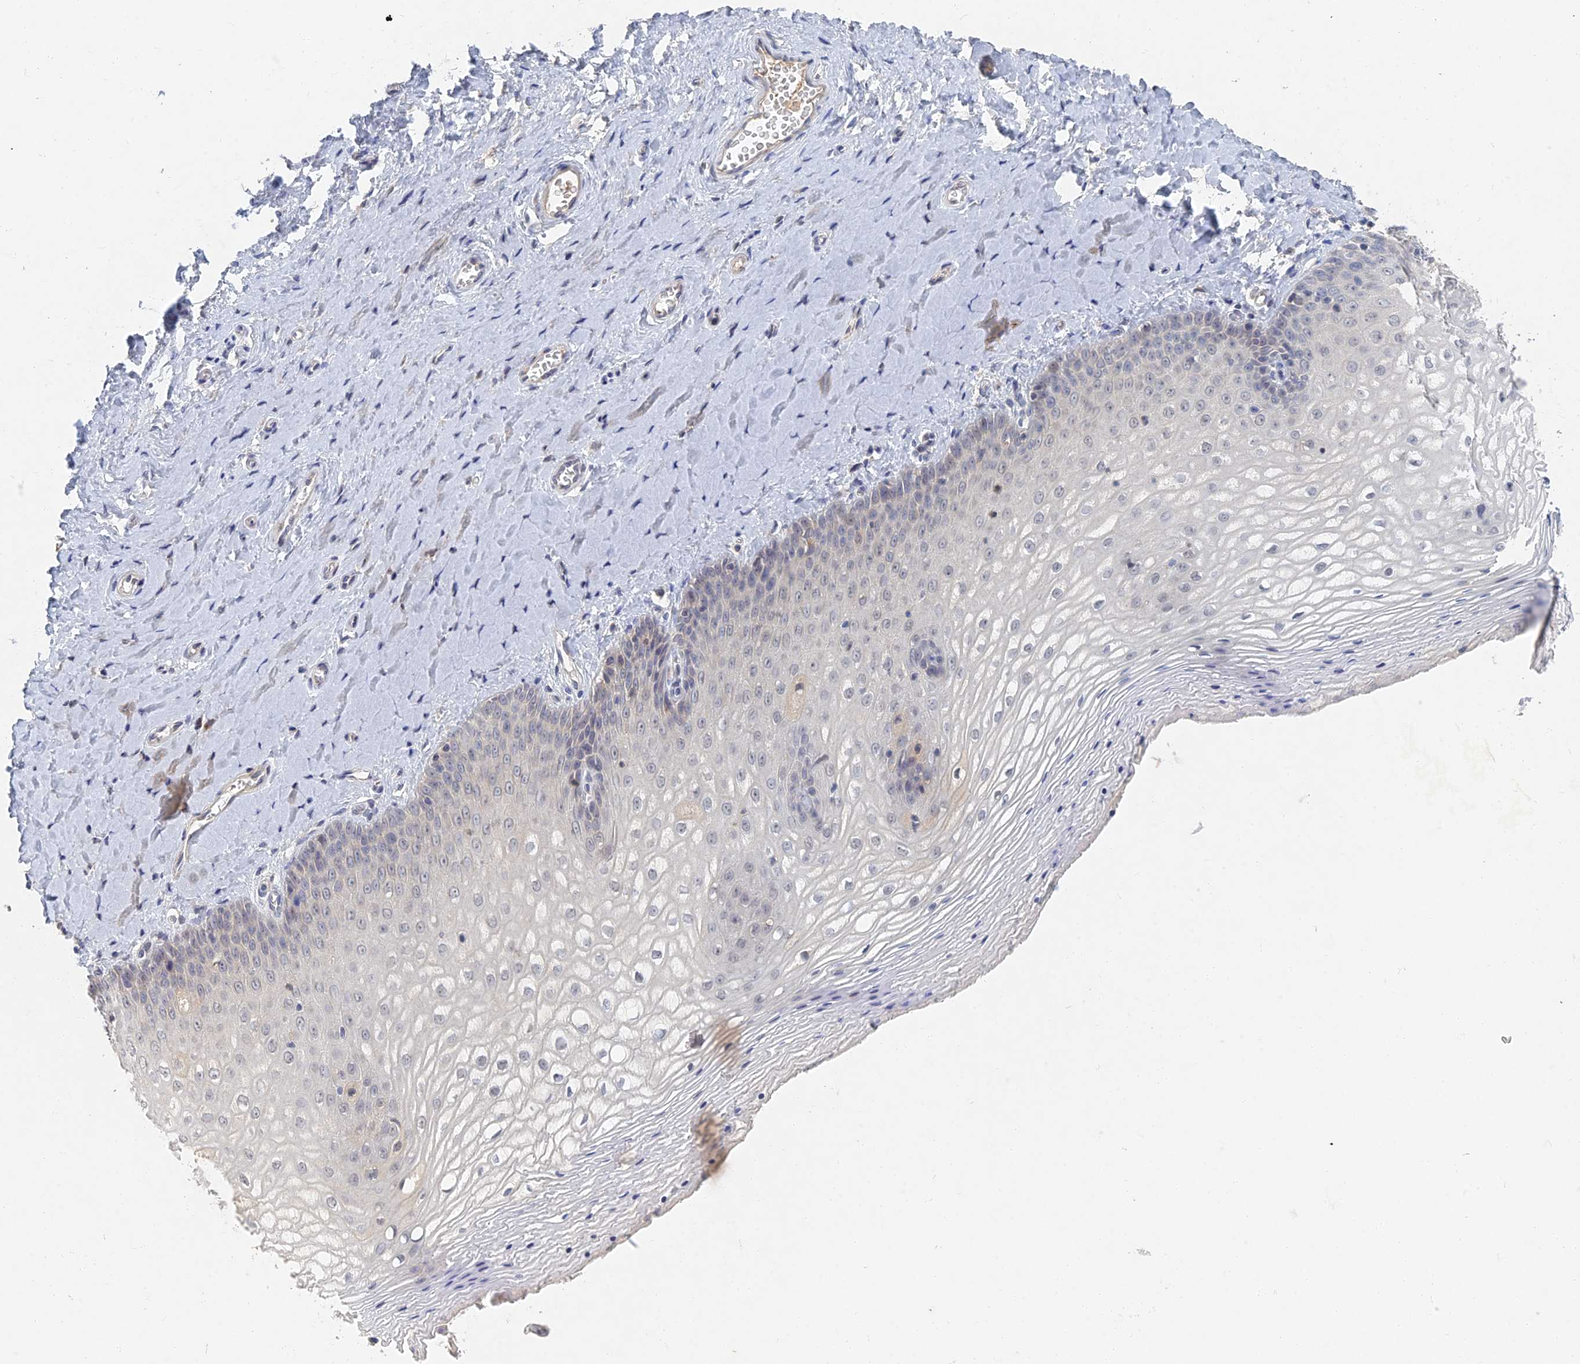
{"staining": {"intensity": "weak", "quantity": "<25%", "location": "nuclear"}, "tissue": "vagina", "cell_type": "Squamous epithelial cells", "image_type": "normal", "snomed": [{"axis": "morphology", "description": "Normal tissue, NOS"}, {"axis": "topography", "description": "Vagina"}], "caption": "High power microscopy histopathology image of an IHC image of benign vagina, revealing no significant staining in squamous epithelial cells.", "gene": "GNA15", "patient": {"sex": "female", "age": 65}}